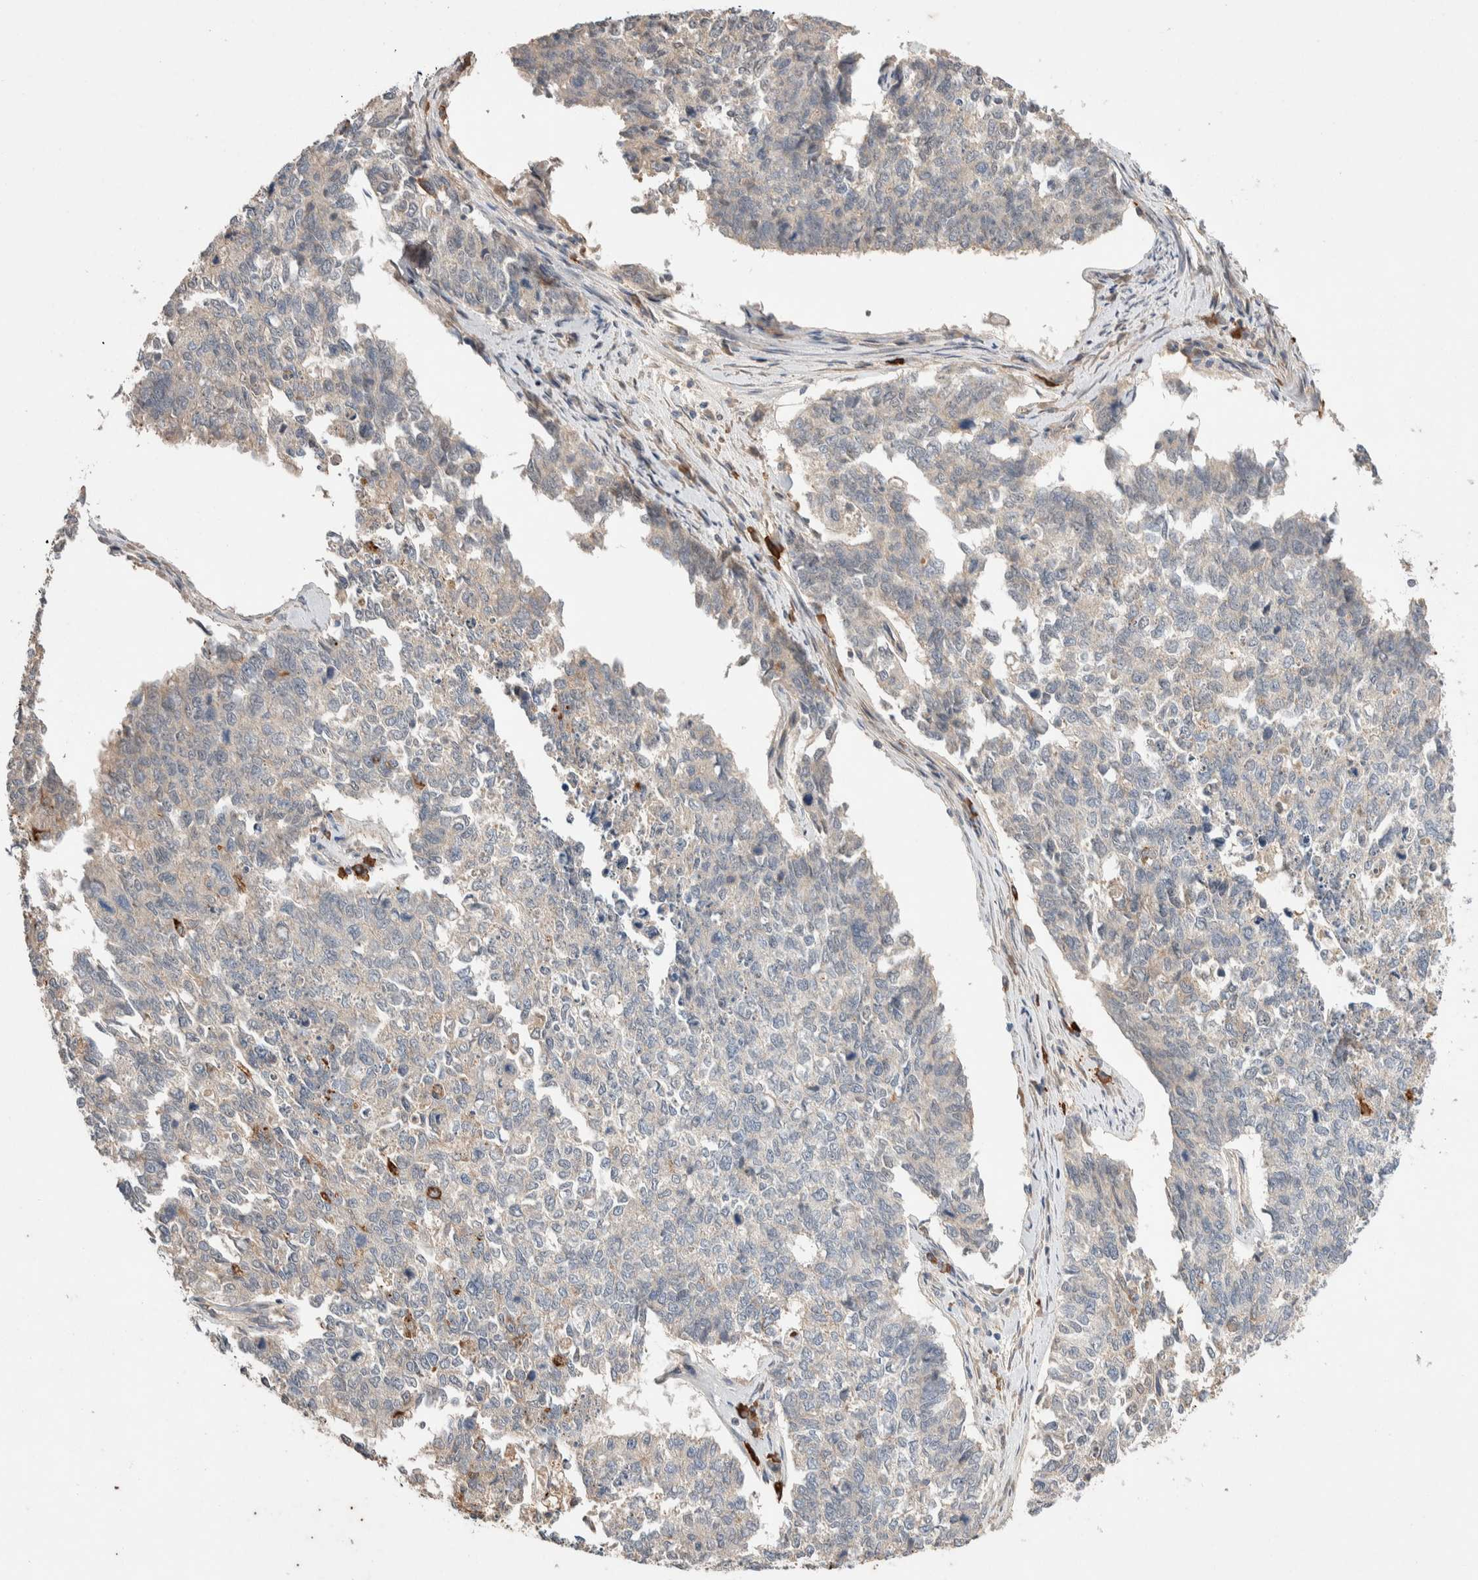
{"staining": {"intensity": "negative", "quantity": "none", "location": "none"}, "tissue": "cervical cancer", "cell_type": "Tumor cells", "image_type": "cancer", "snomed": [{"axis": "morphology", "description": "Squamous cell carcinoma, NOS"}, {"axis": "topography", "description": "Cervix"}], "caption": "This histopathology image is of cervical cancer (squamous cell carcinoma) stained with immunohistochemistry (IHC) to label a protein in brown with the nuclei are counter-stained blue. There is no staining in tumor cells.", "gene": "WDR91", "patient": {"sex": "female", "age": 63}}